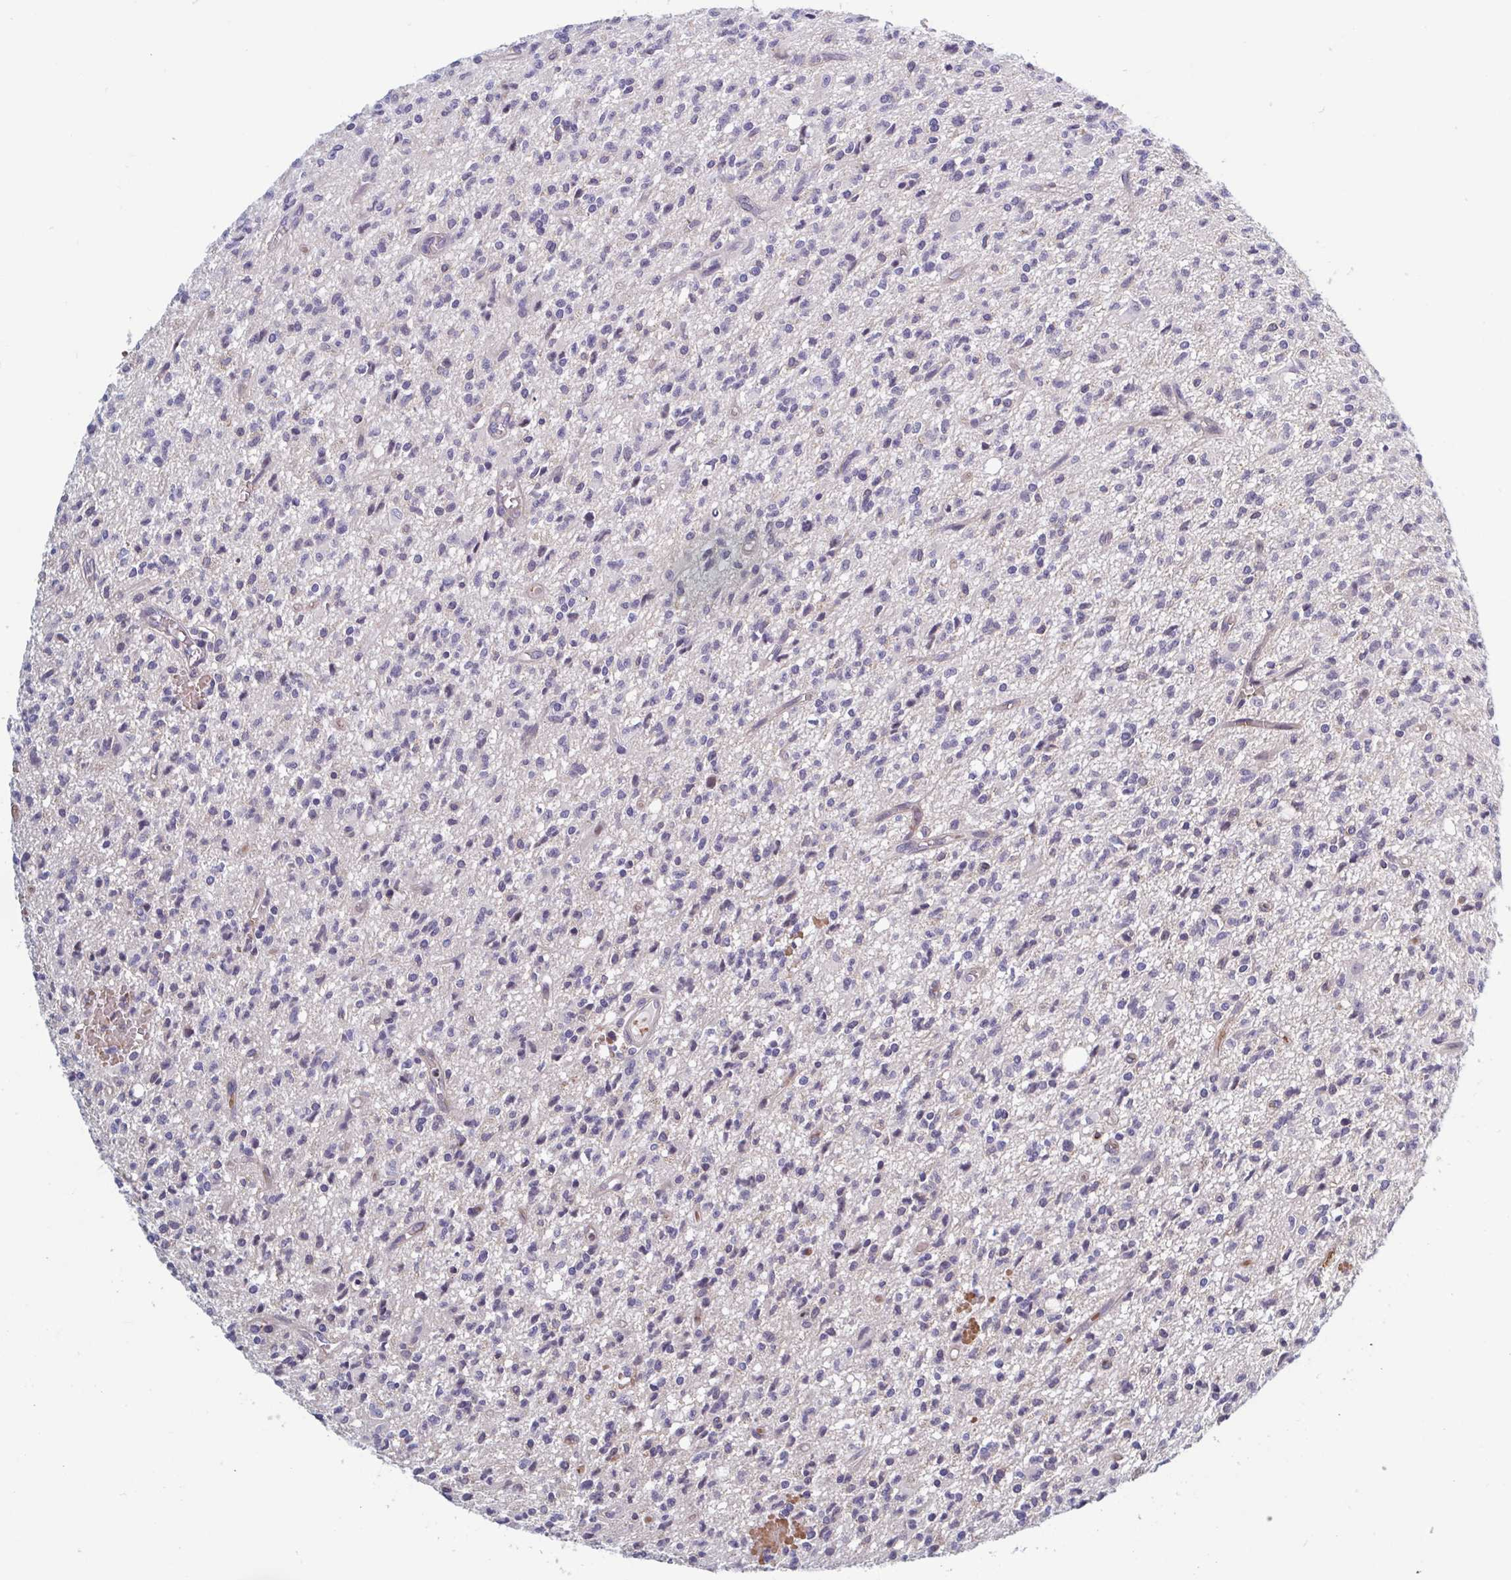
{"staining": {"intensity": "negative", "quantity": "none", "location": "none"}, "tissue": "glioma", "cell_type": "Tumor cells", "image_type": "cancer", "snomed": [{"axis": "morphology", "description": "Glioma, malignant, Low grade"}, {"axis": "topography", "description": "Brain"}], "caption": "The micrograph demonstrates no staining of tumor cells in glioma.", "gene": "LRRC38", "patient": {"sex": "male", "age": 64}}